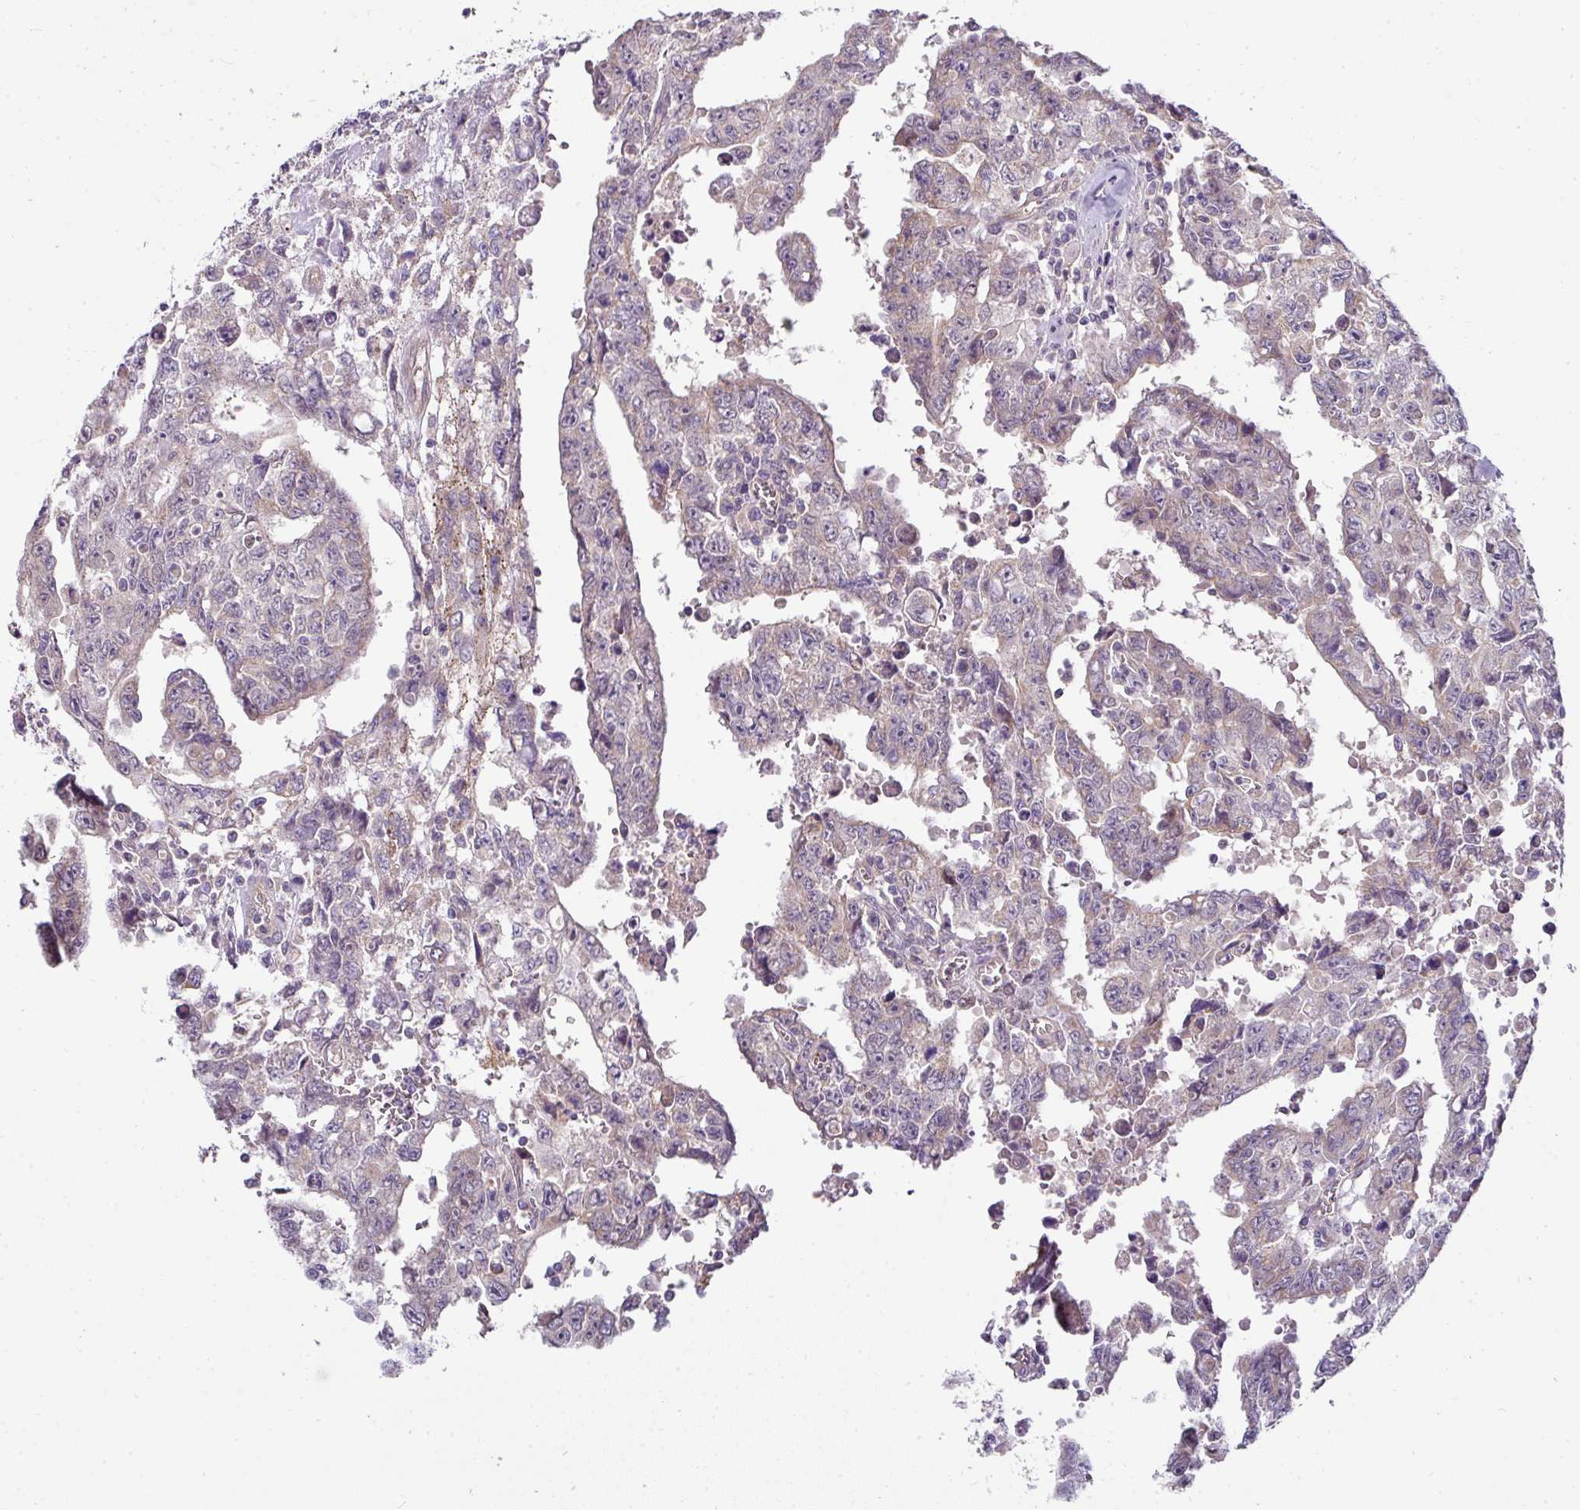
{"staining": {"intensity": "negative", "quantity": "none", "location": "none"}, "tissue": "testis cancer", "cell_type": "Tumor cells", "image_type": "cancer", "snomed": [{"axis": "morphology", "description": "Carcinoma, Embryonal, NOS"}, {"axis": "topography", "description": "Testis"}], "caption": "Immunohistochemistry (IHC) photomicrograph of testis cancer stained for a protein (brown), which exhibits no positivity in tumor cells.", "gene": "STK35", "patient": {"sex": "male", "age": 24}}